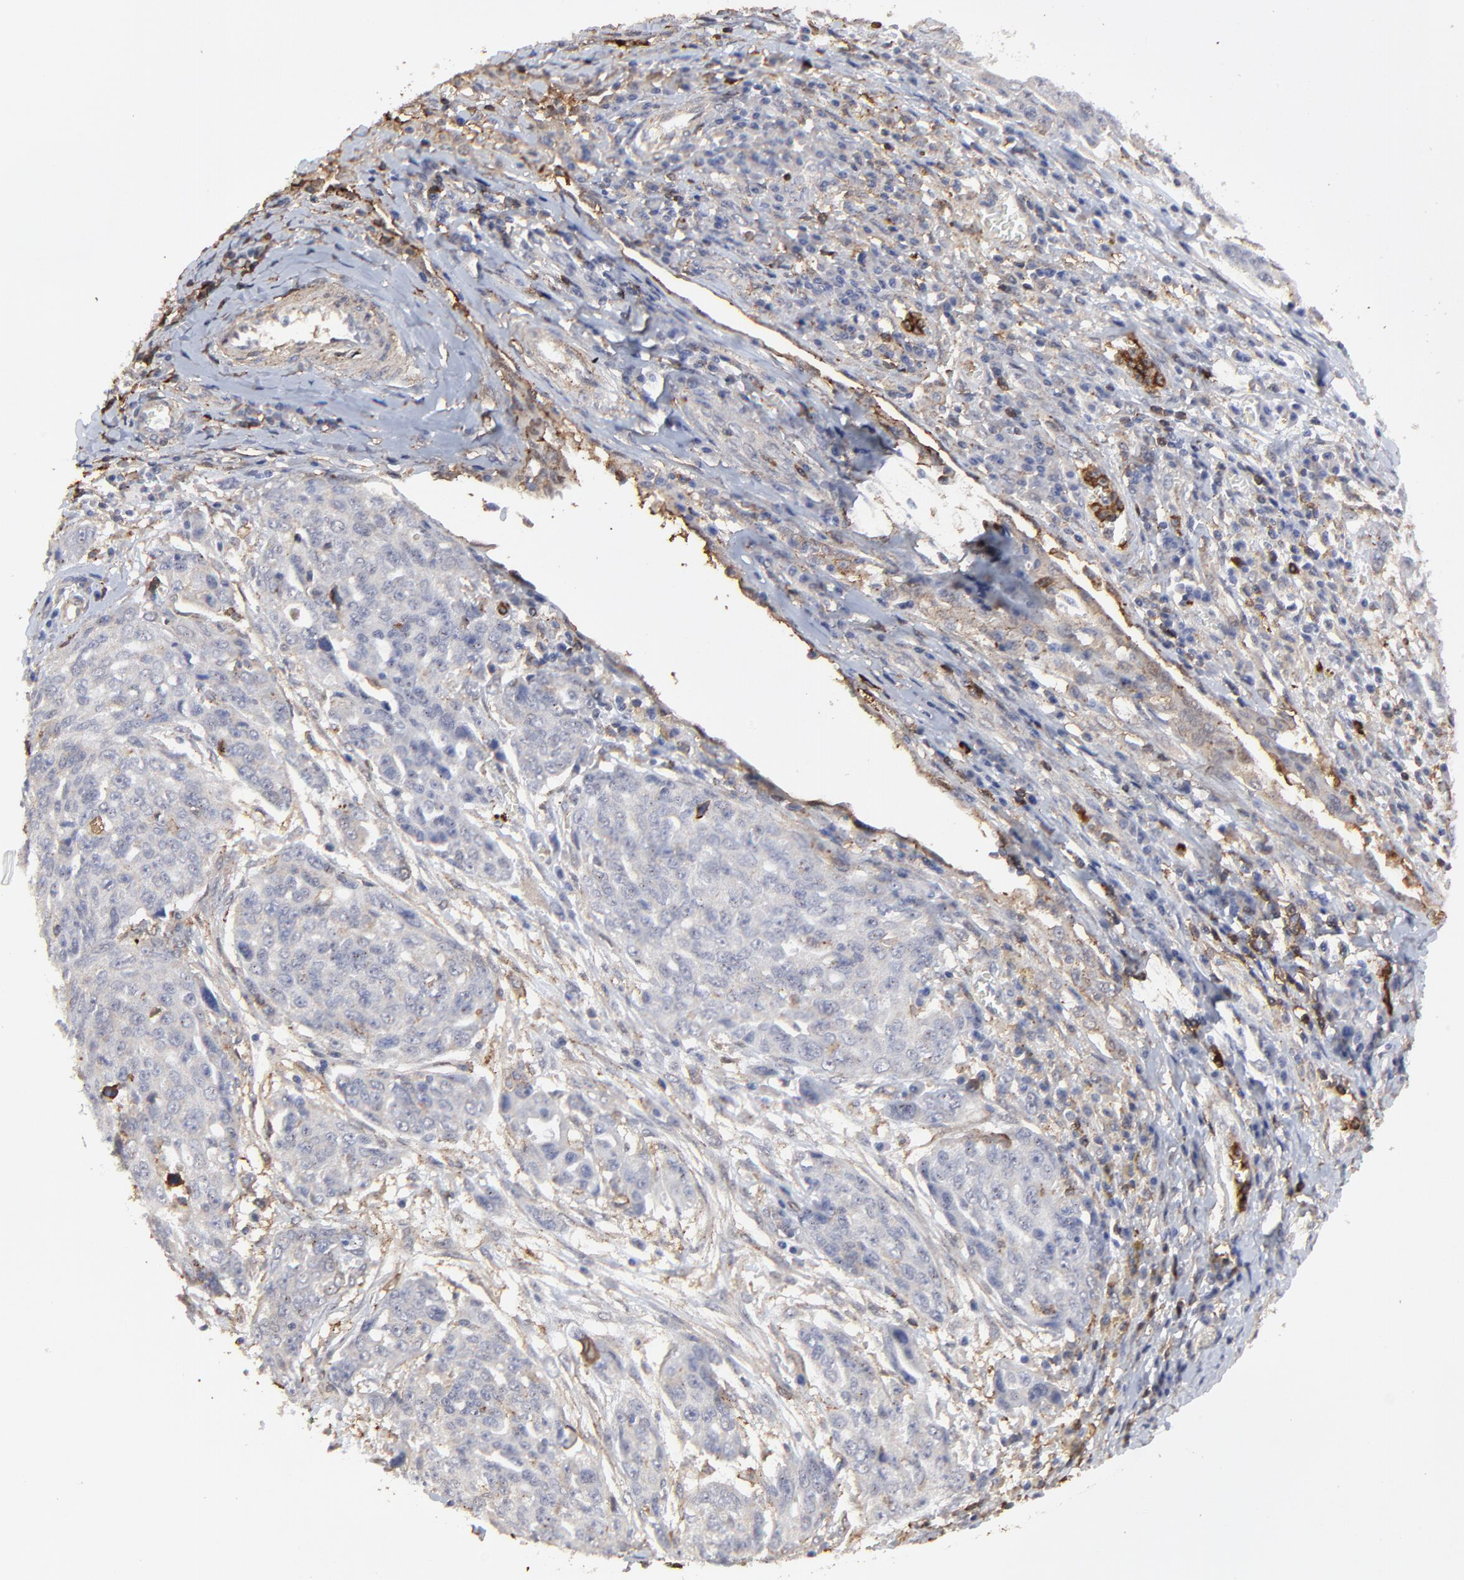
{"staining": {"intensity": "weak", "quantity": "<25%", "location": "cytoplasmic/membranous"}, "tissue": "ovarian cancer", "cell_type": "Tumor cells", "image_type": "cancer", "snomed": [{"axis": "morphology", "description": "Carcinoma, endometroid"}, {"axis": "topography", "description": "Ovary"}], "caption": "High magnification brightfield microscopy of ovarian endometroid carcinoma stained with DAB (brown) and counterstained with hematoxylin (blue): tumor cells show no significant staining.", "gene": "SLC6A14", "patient": {"sex": "female", "age": 75}}